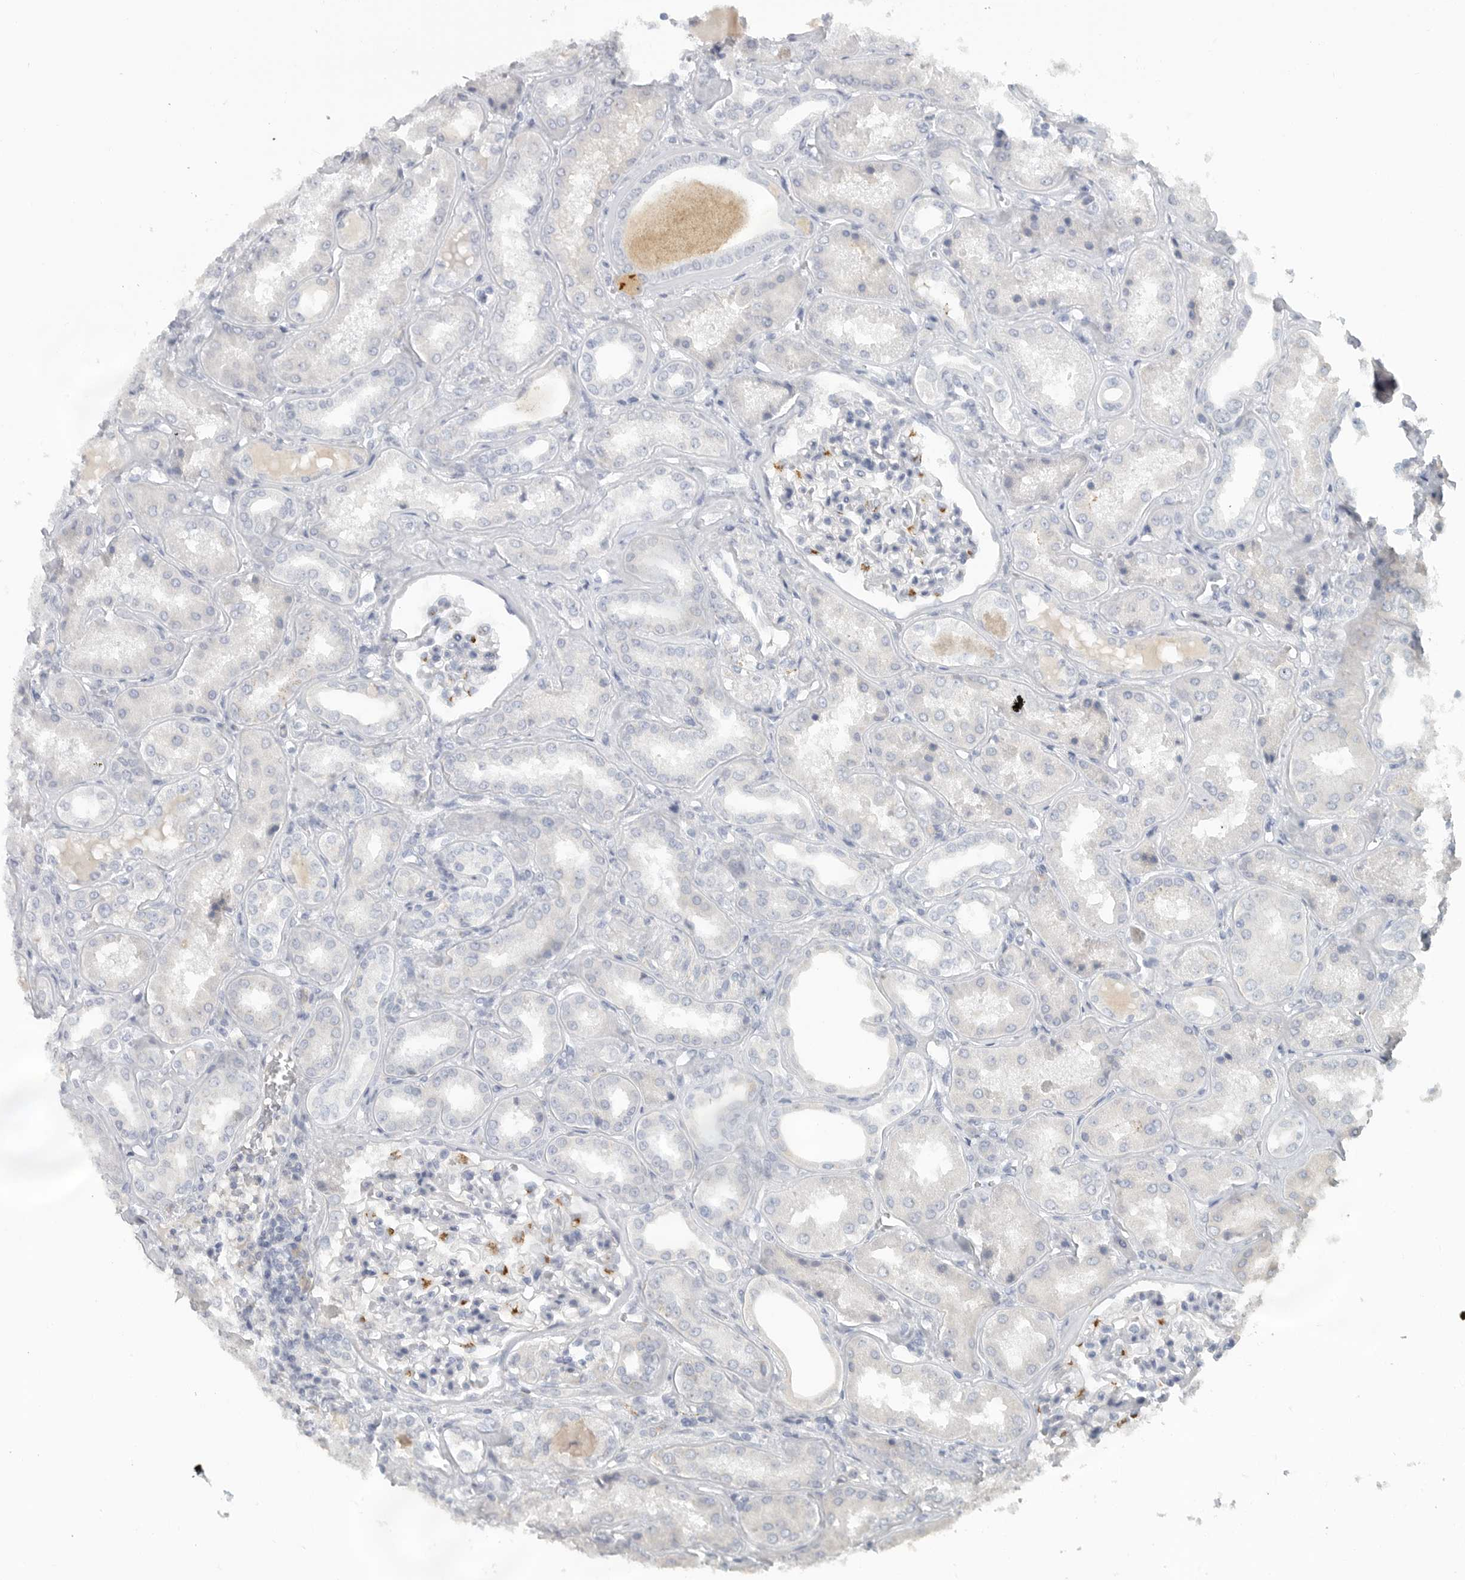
{"staining": {"intensity": "negative", "quantity": "none", "location": "none"}, "tissue": "kidney", "cell_type": "Cells in glomeruli", "image_type": "normal", "snomed": [{"axis": "morphology", "description": "Normal tissue, NOS"}, {"axis": "topography", "description": "Kidney"}], "caption": "IHC photomicrograph of benign kidney stained for a protein (brown), which reveals no positivity in cells in glomeruli.", "gene": "PAM", "patient": {"sex": "female", "age": 56}}